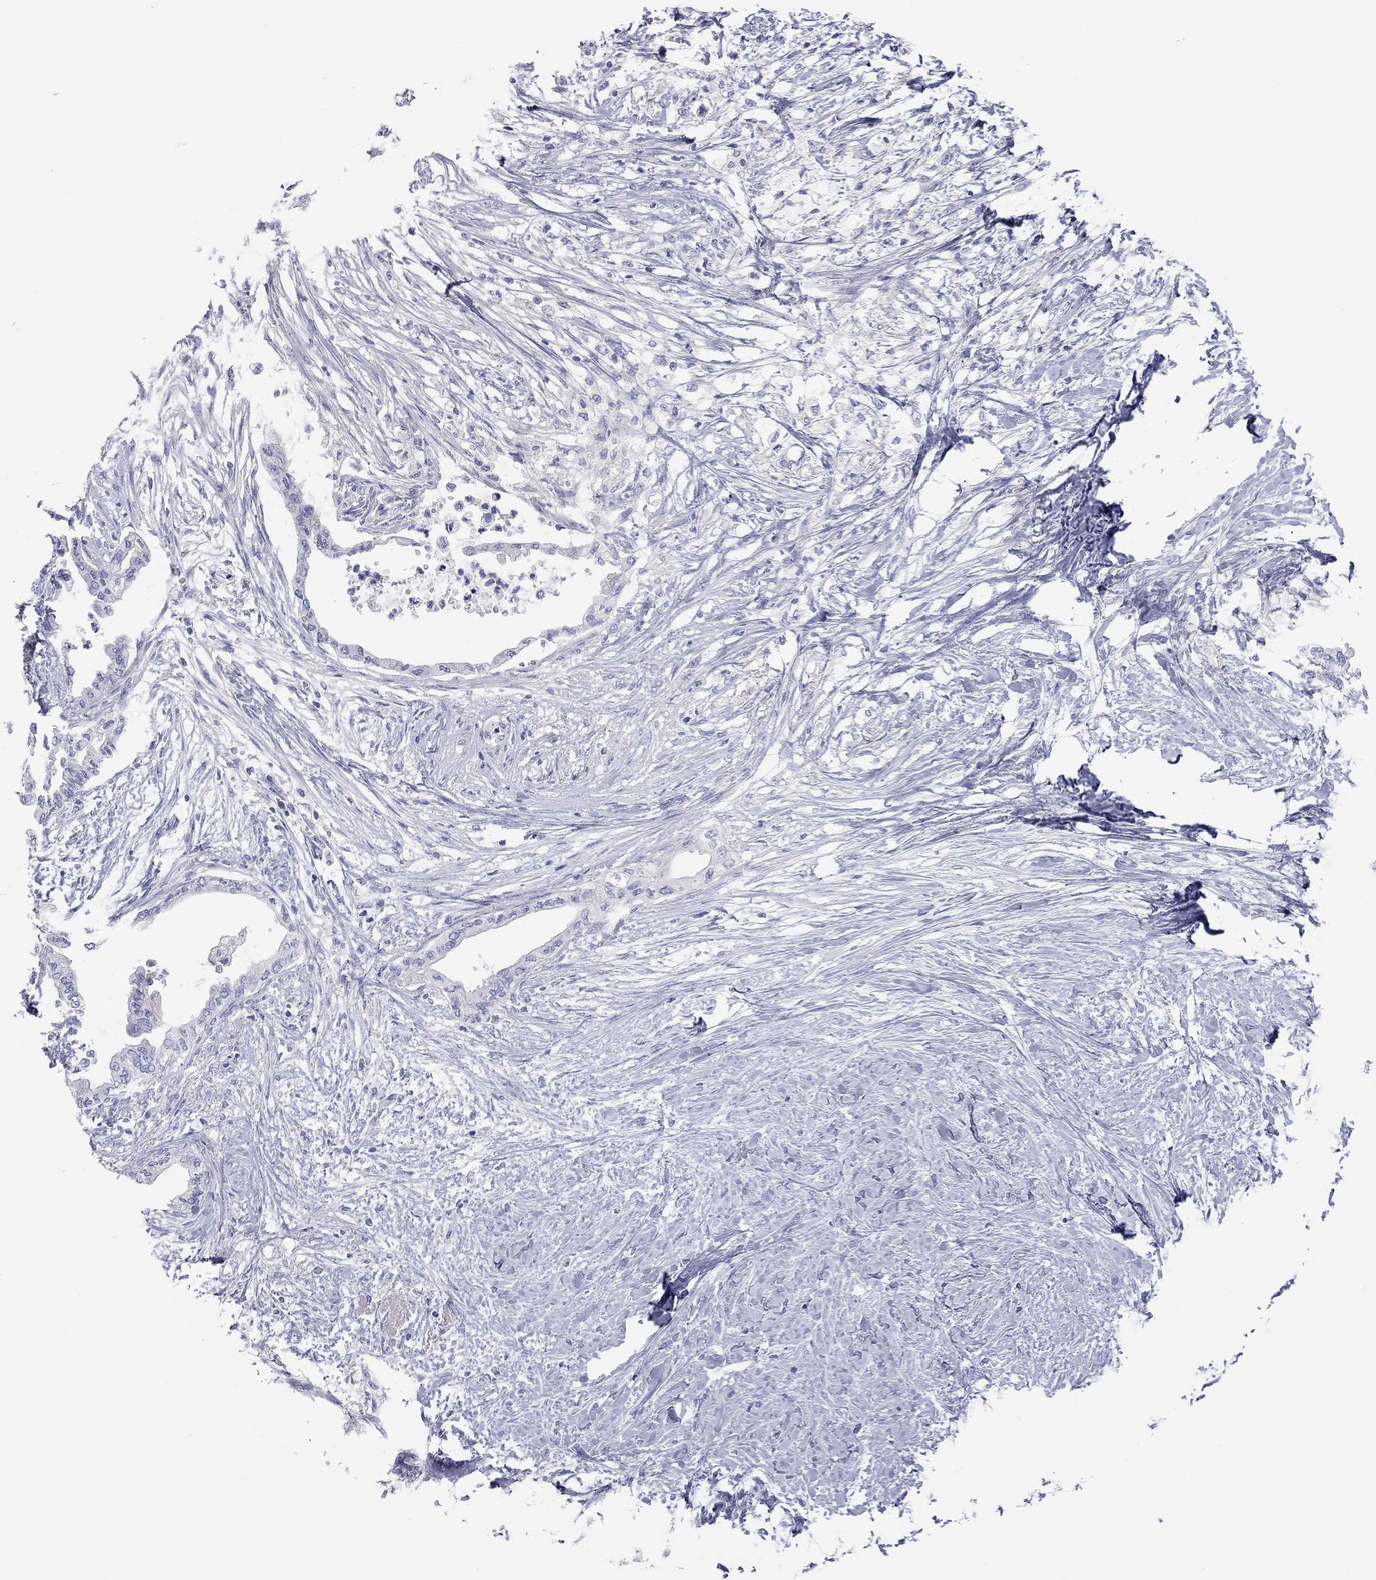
{"staining": {"intensity": "negative", "quantity": "none", "location": "none"}, "tissue": "pancreatic cancer", "cell_type": "Tumor cells", "image_type": "cancer", "snomed": [{"axis": "morphology", "description": "Normal tissue, NOS"}, {"axis": "morphology", "description": "Adenocarcinoma, NOS"}, {"axis": "topography", "description": "Pancreas"}, {"axis": "topography", "description": "Duodenum"}], "caption": "This is an immunohistochemistry histopathology image of human pancreatic adenocarcinoma. There is no positivity in tumor cells.", "gene": "ST7L", "patient": {"sex": "female", "age": 60}}